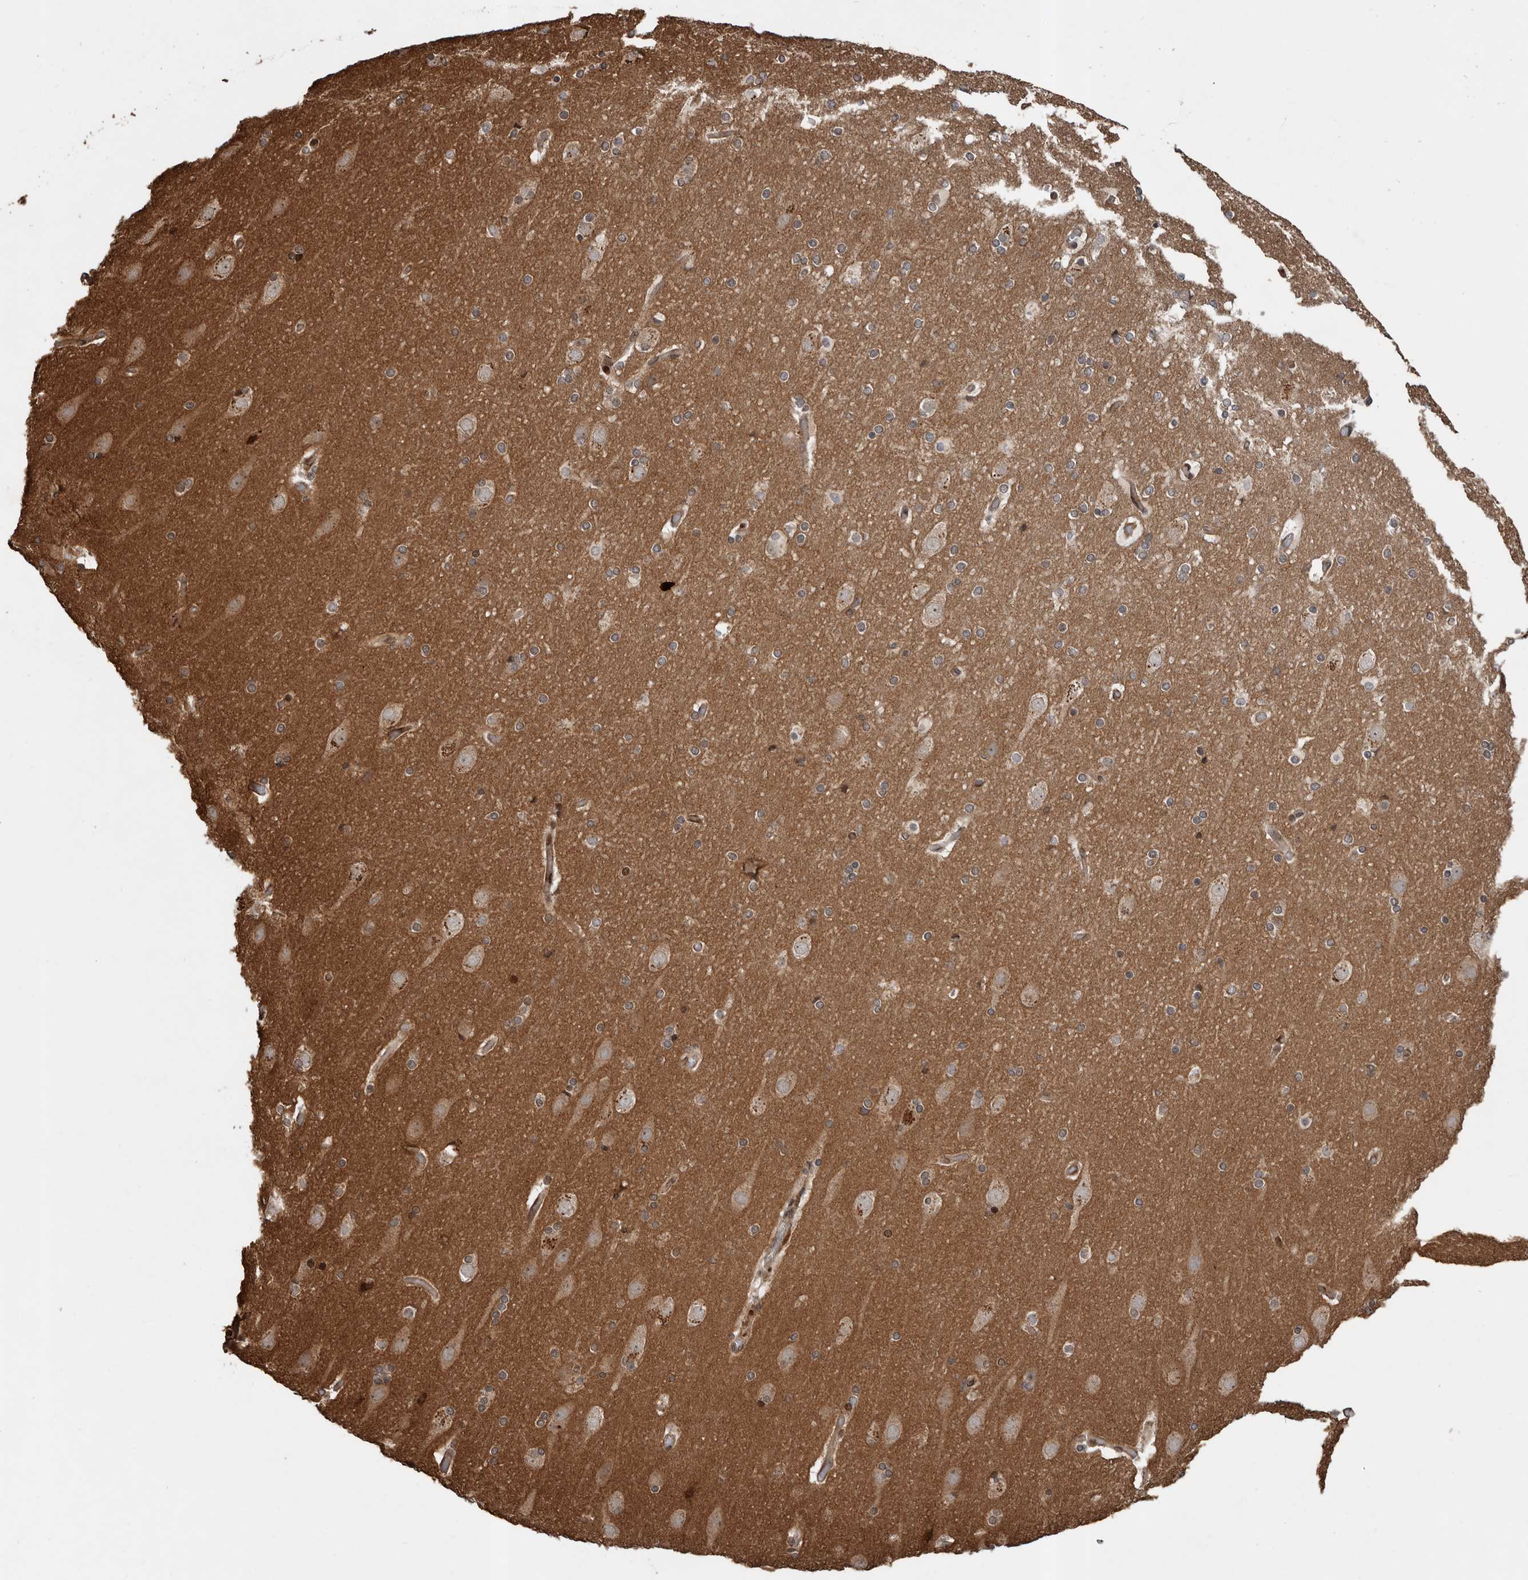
{"staining": {"intensity": "weak", "quantity": ">75%", "location": "cytoplasmic/membranous"}, "tissue": "cerebral cortex", "cell_type": "Endothelial cells", "image_type": "normal", "snomed": [{"axis": "morphology", "description": "Normal tissue, NOS"}, {"axis": "topography", "description": "Cerebral cortex"}], "caption": "Immunohistochemistry (IHC) (DAB) staining of benign human cerebral cortex exhibits weak cytoplasmic/membranous protein staining in approximately >75% of endothelial cells. (brown staining indicates protein expression, while blue staining denotes nuclei).", "gene": "CCDC190", "patient": {"sex": "male", "age": 57}}